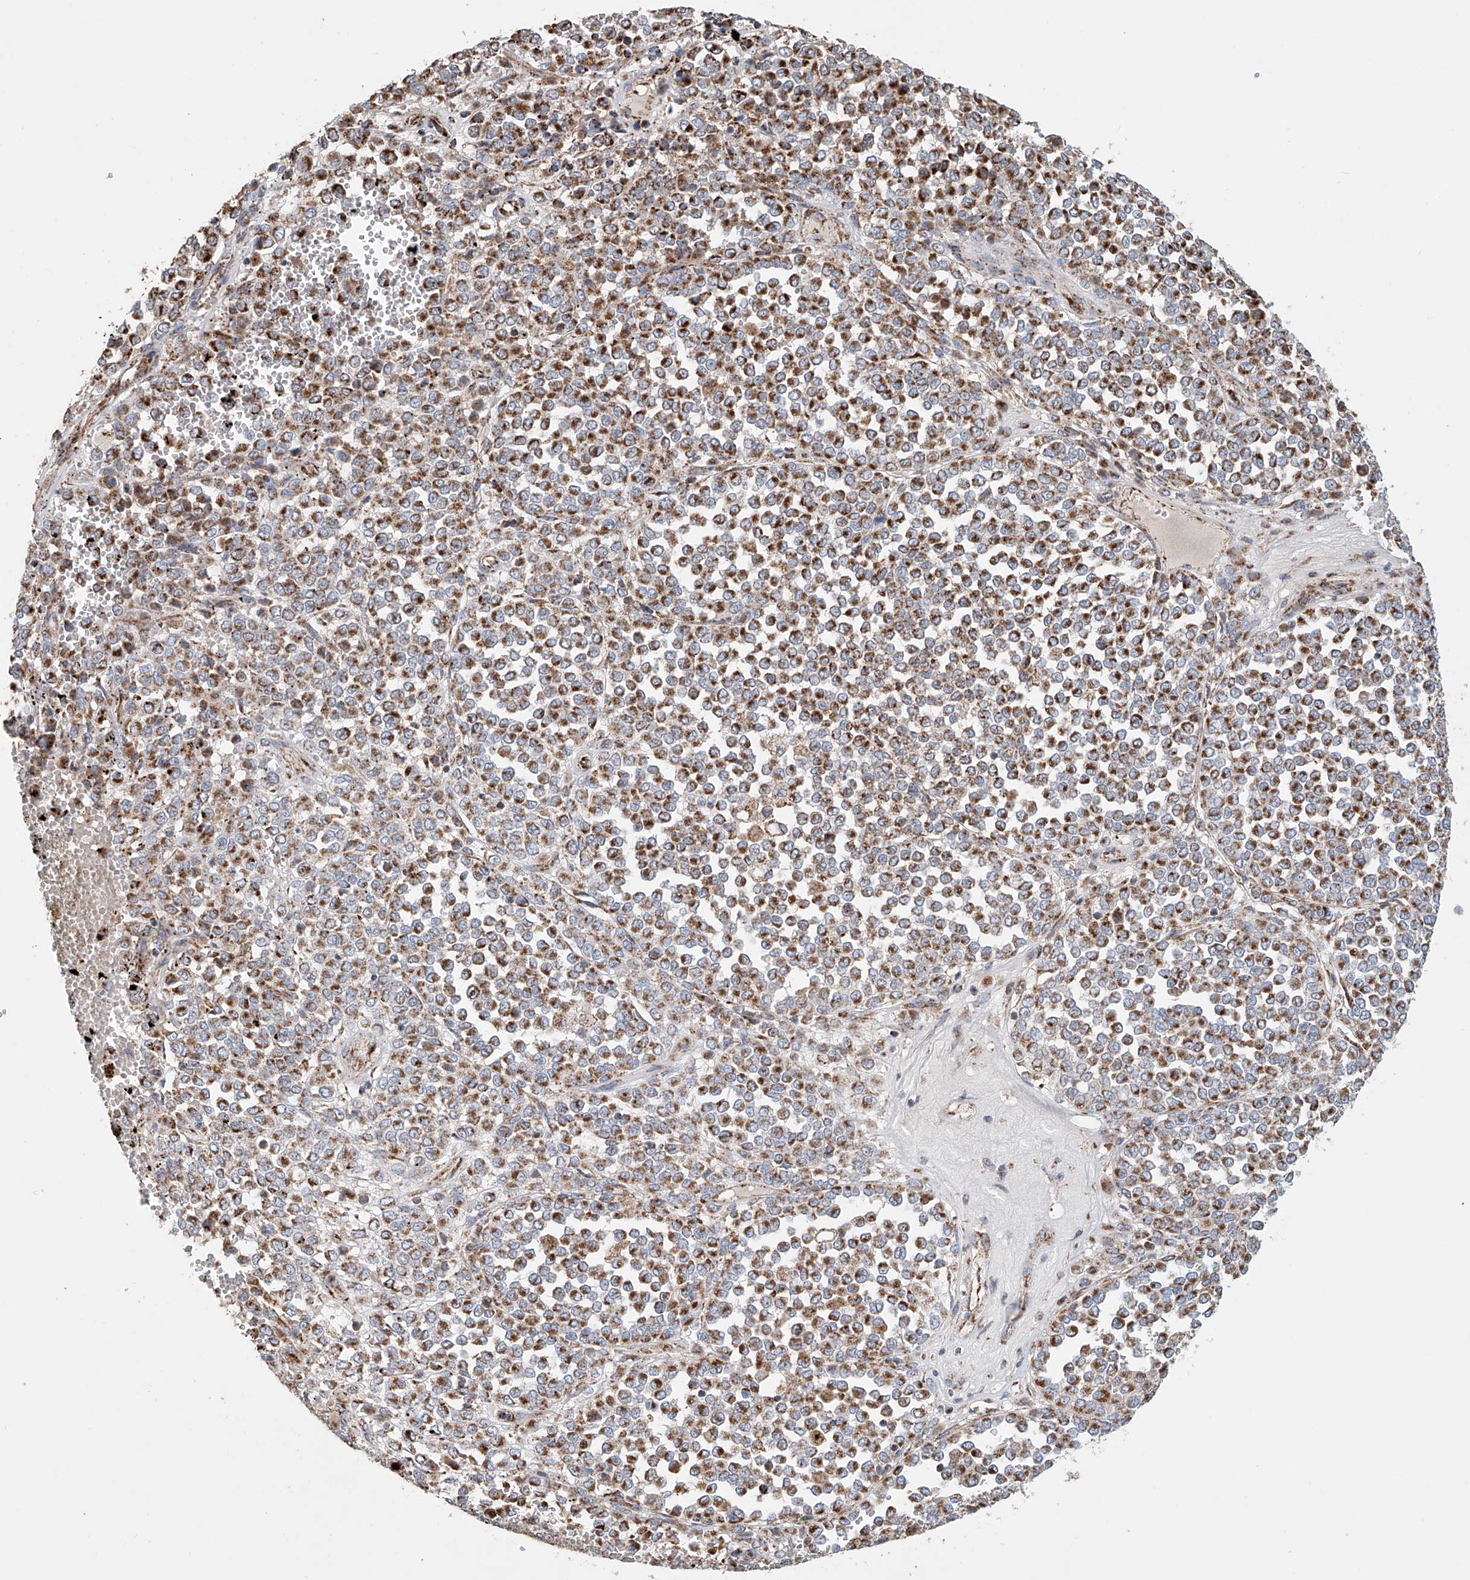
{"staining": {"intensity": "moderate", "quantity": ">75%", "location": "cytoplasmic/membranous"}, "tissue": "melanoma", "cell_type": "Tumor cells", "image_type": "cancer", "snomed": [{"axis": "morphology", "description": "Malignant melanoma, Metastatic site"}, {"axis": "topography", "description": "Pancreas"}], "caption": "The micrograph shows a brown stain indicating the presence of a protein in the cytoplasmic/membranous of tumor cells in malignant melanoma (metastatic site). (DAB (3,3'-diaminobenzidine) IHC with brightfield microscopy, high magnification).", "gene": "MCL1", "patient": {"sex": "female", "age": 30}}